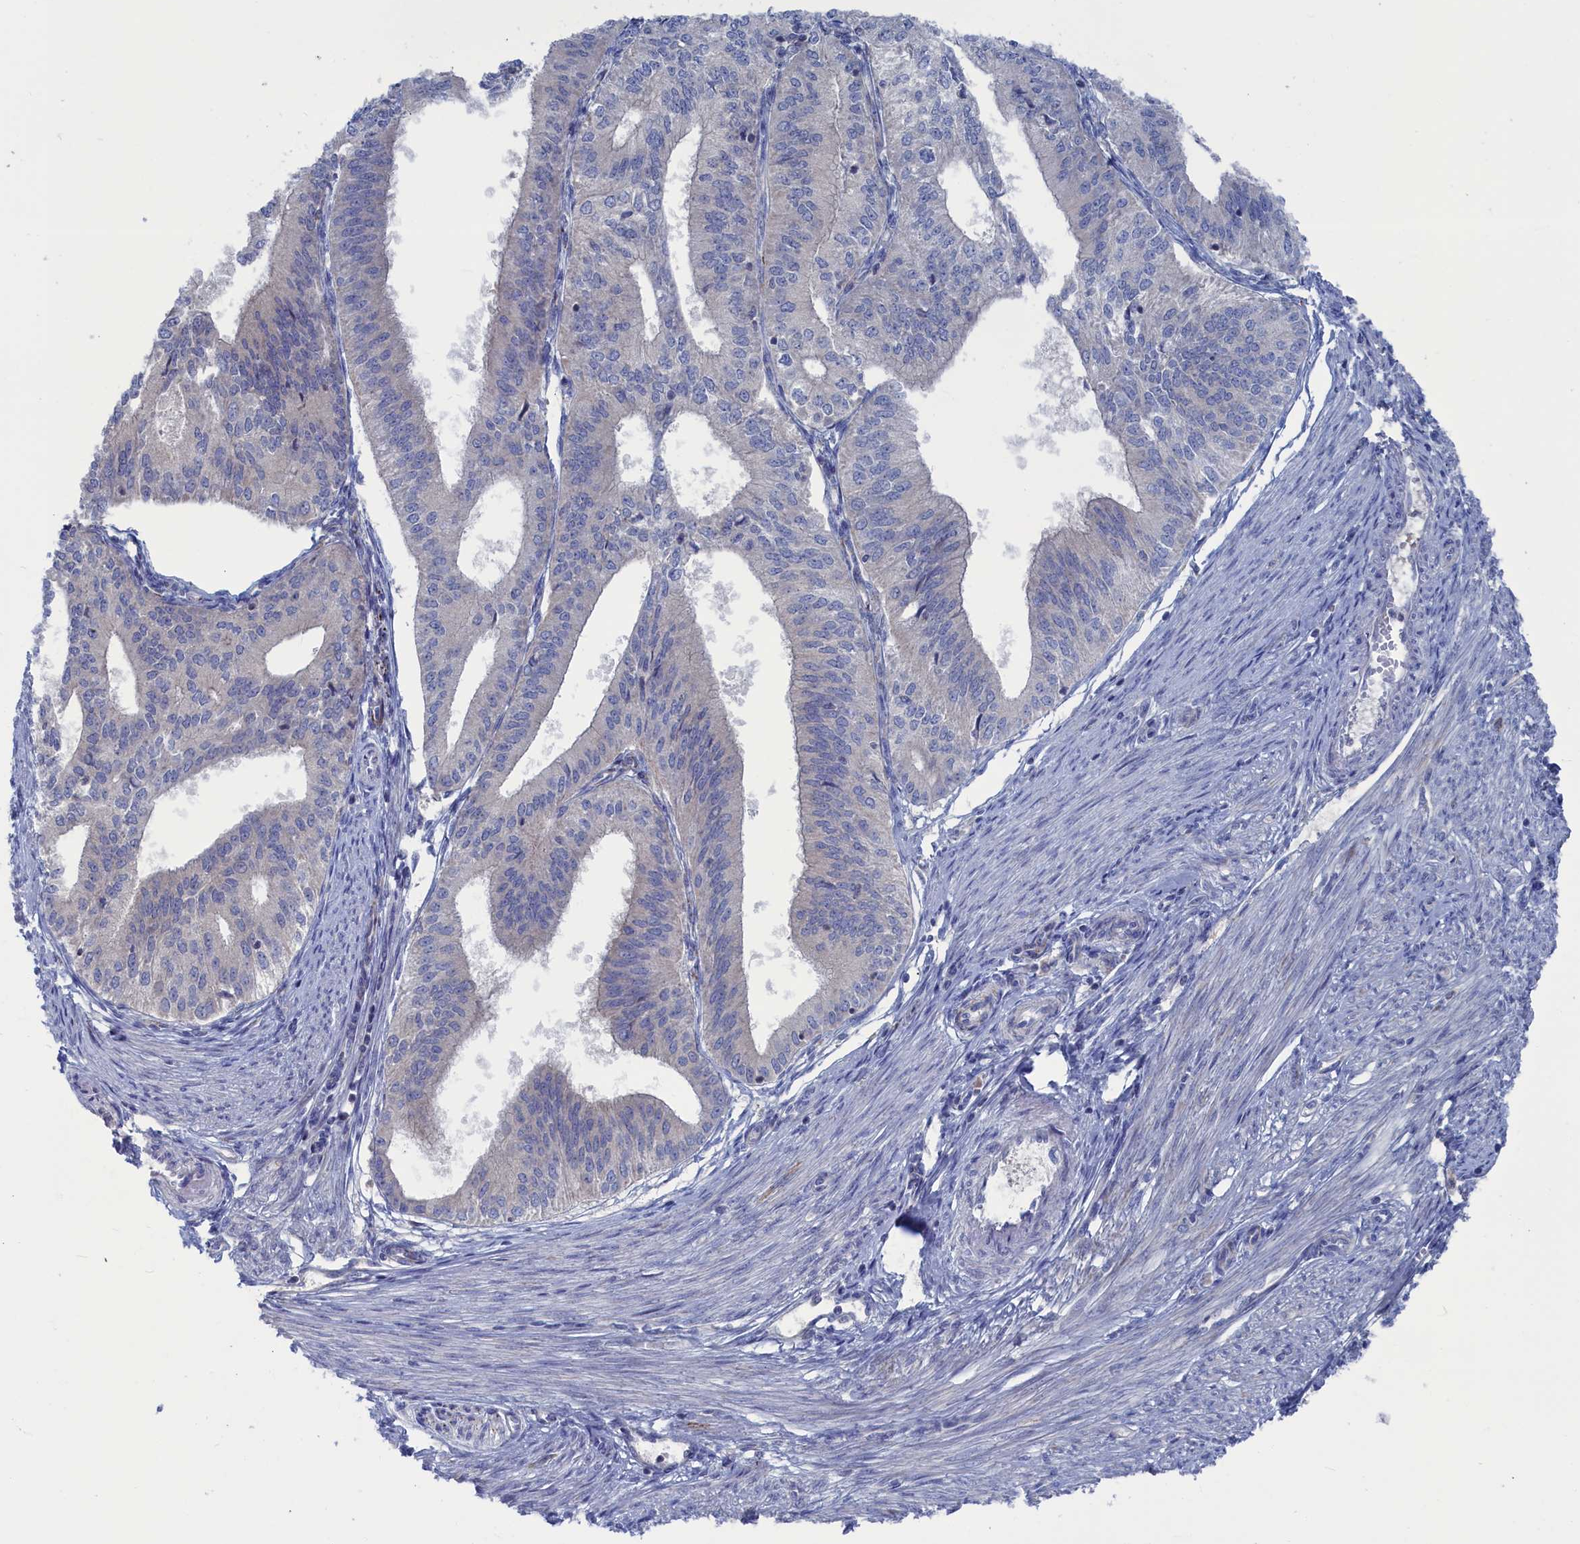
{"staining": {"intensity": "negative", "quantity": "none", "location": "none"}, "tissue": "endometrial cancer", "cell_type": "Tumor cells", "image_type": "cancer", "snomed": [{"axis": "morphology", "description": "Adenocarcinoma, NOS"}, {"axis": "topography", "description": "Endometrium"}], "caption": "Endometrial cancer was stained to show a protein in brown. There is no significant positivity in tumor cells. (Brightfield microscopy of DAB immunohistochemistry at high magnification).", "gene": "CEND1", "patient": {"sex": "female", "age": 50}}